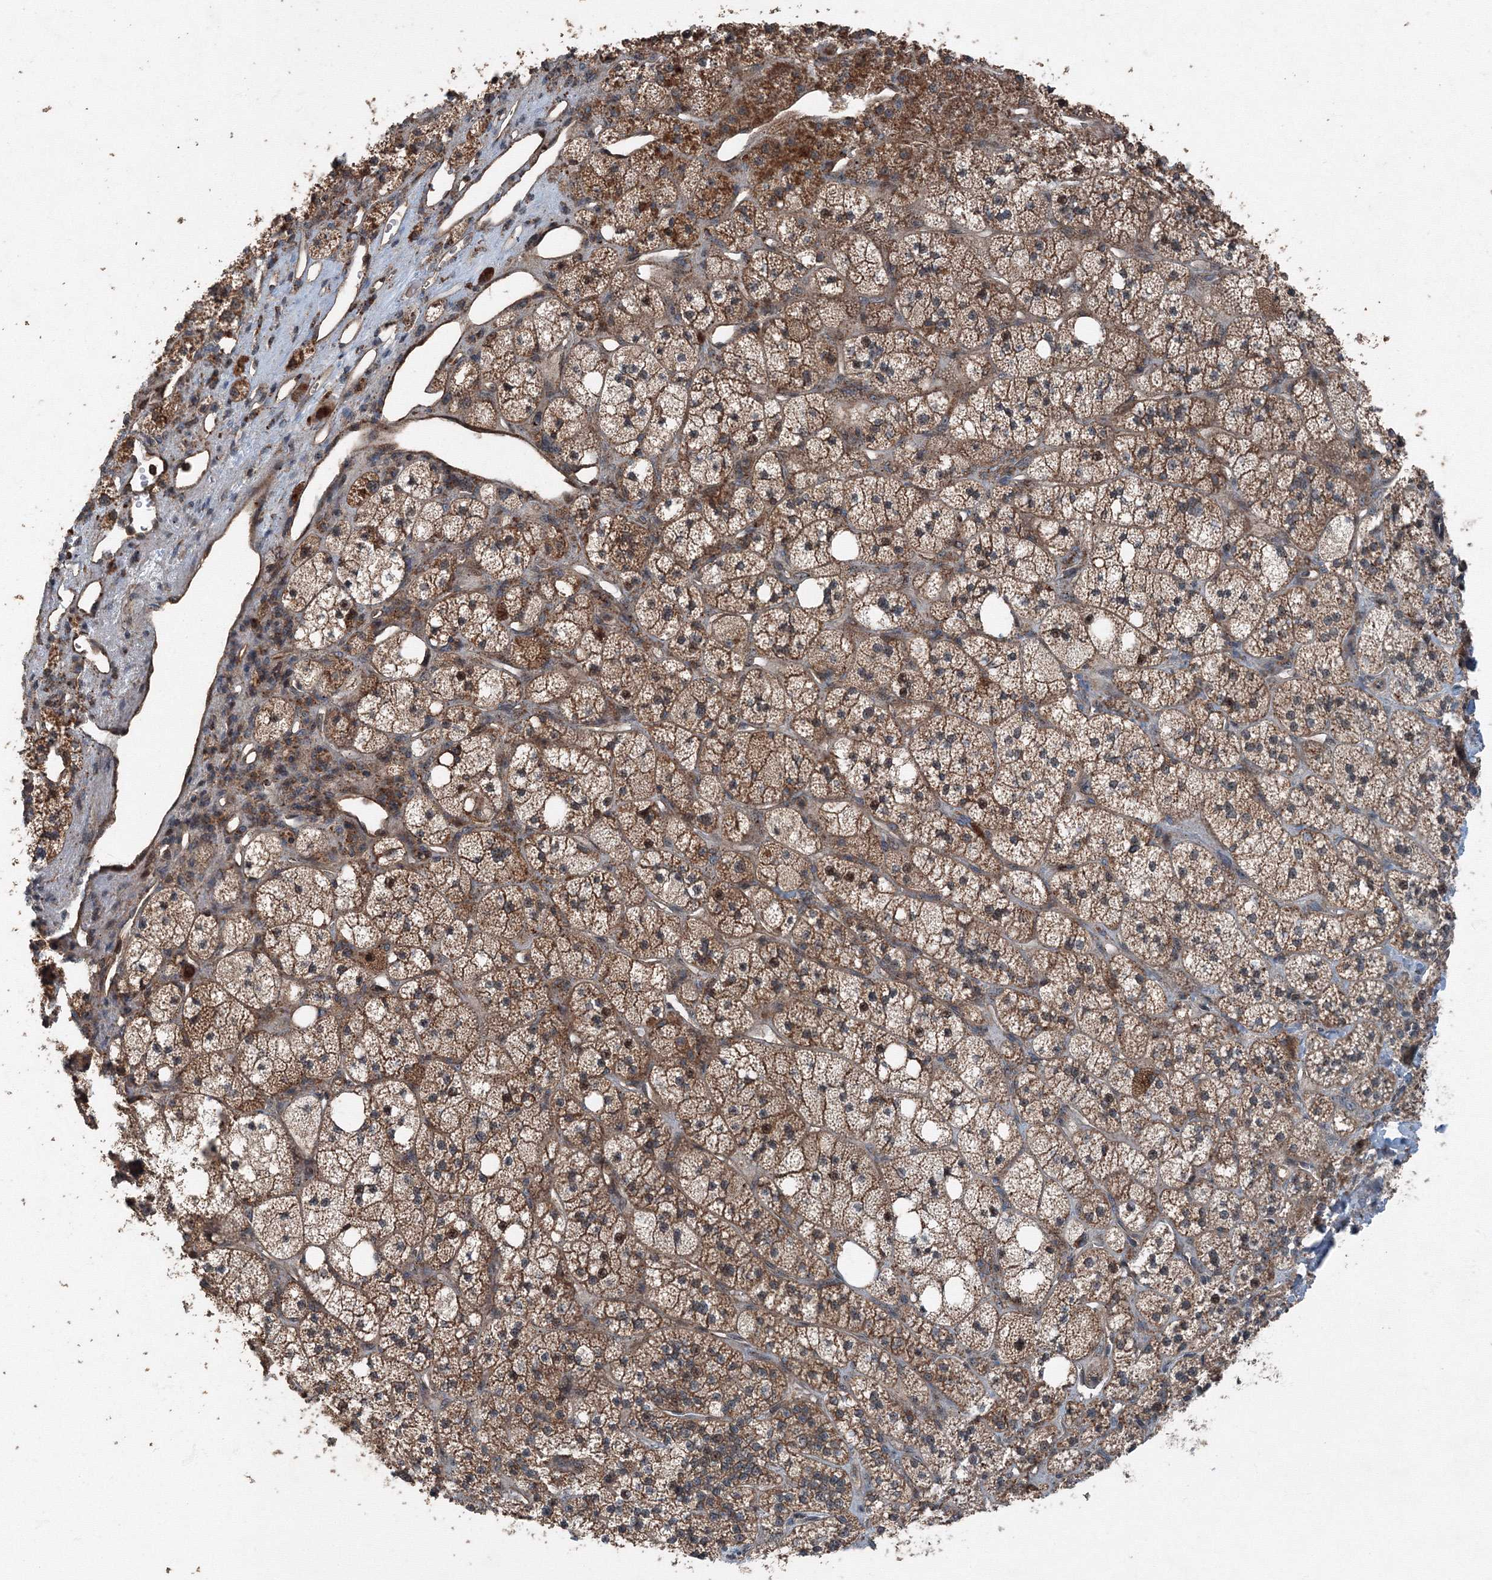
{"staining": {"intensity": "strong", "quantity": "25%-75%", "location": "cytoplasmic/membranous"}, "tissue": "adrenal gland", "cell_type": "Glandular cells", "image_type": "normal", "snomed": [{"axis": "morphology", "description": "Normal tissue, NOS"}, {"axis": "topography", "description": "Adrenal gland"}], "caption": "Adrenal gland was stained to show a protein in brown. There is high levels of strong cytoplasmic/membranous positivity in about 25%-75% of glandular cells. (DAB IHC with brightfield microscopy, high magnification).", "gene": "AASDH", "patient": {"sex": "male", "age": 61}}